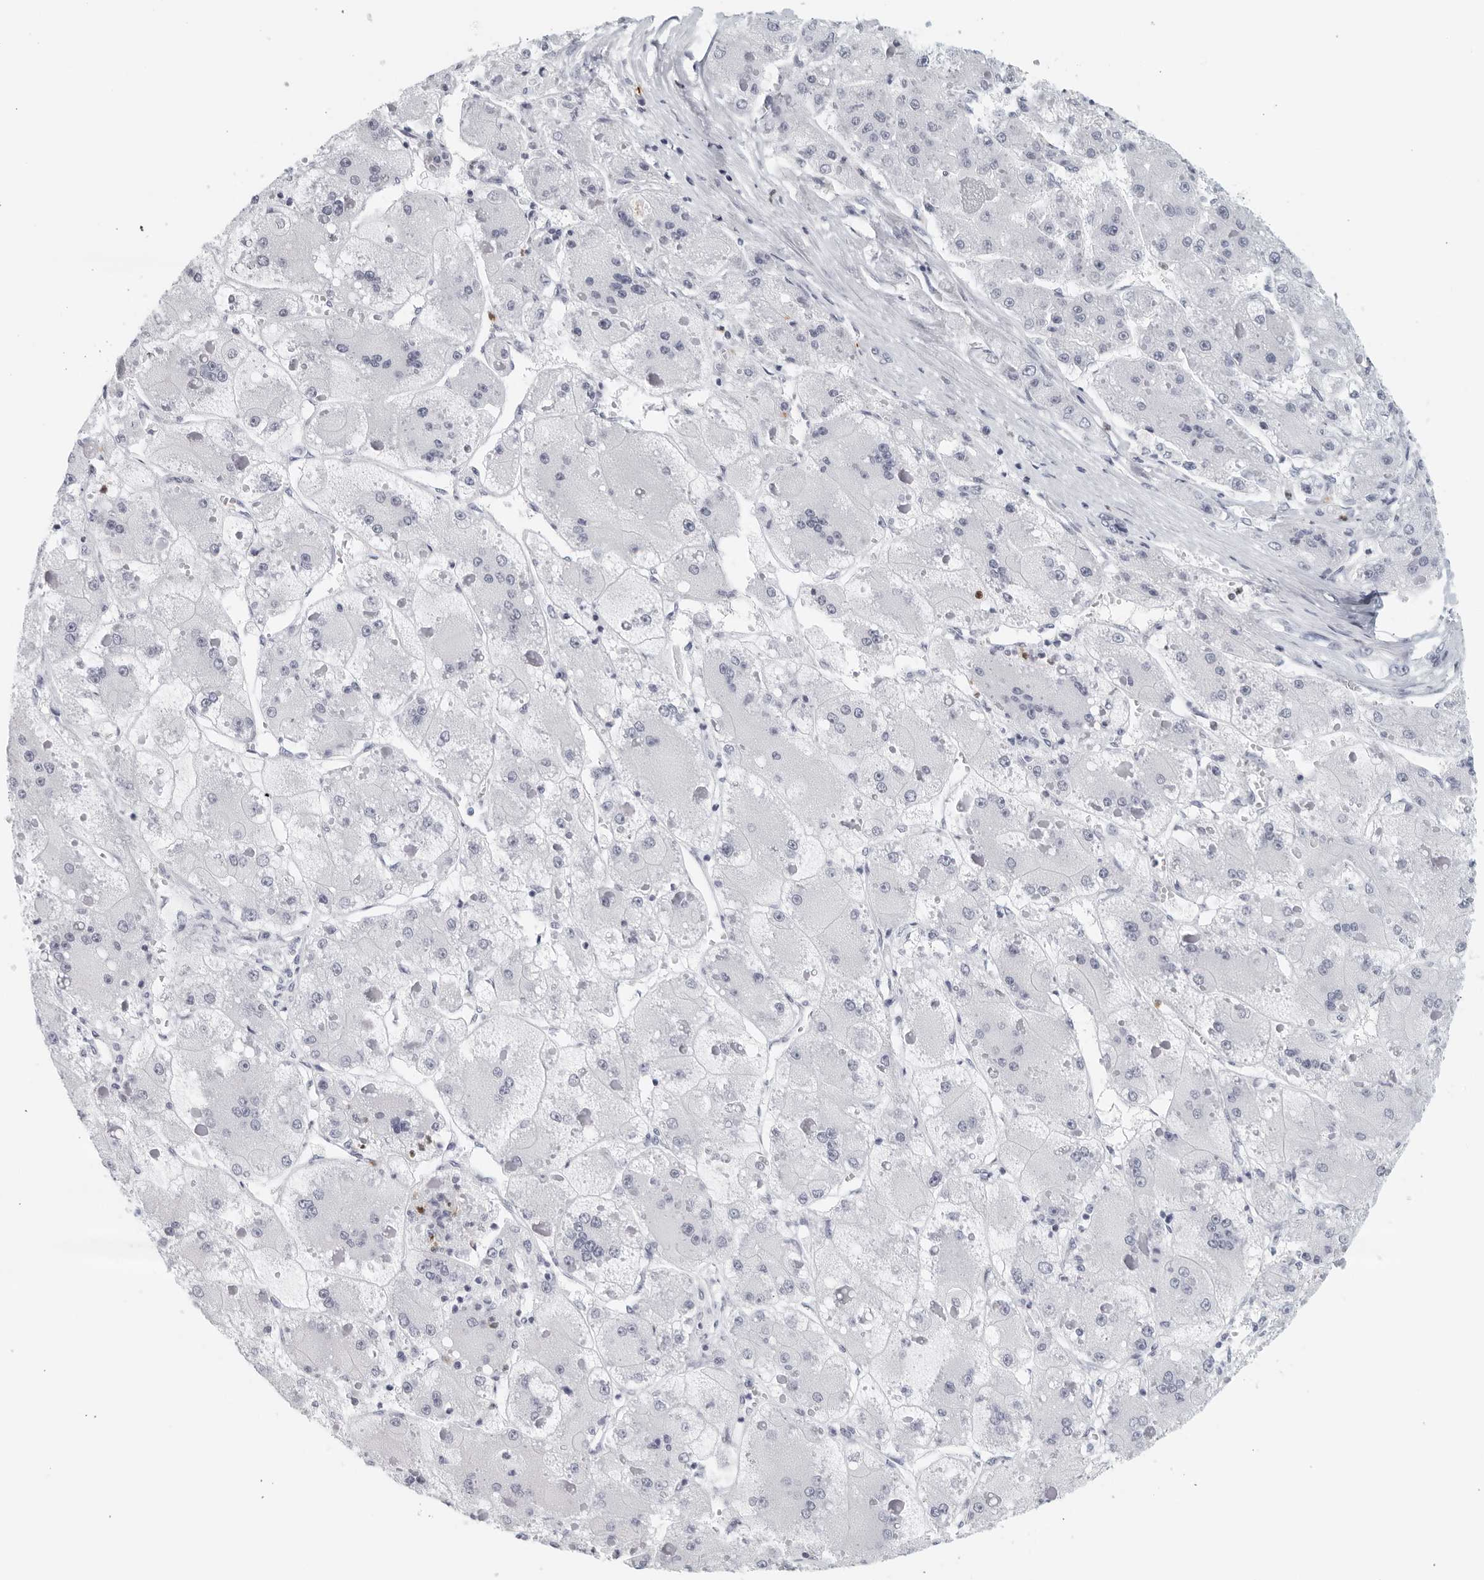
{"staining": {"intensity": "negative", "quantity": "none", "location": "none"}, "tissue": "liver cancer", "cell_type": "Tumor cells", "image_type": "cancer", "snomed": [{"axis": "morphology", "description": "Carcinoma, Hepatocellular, NOS"}, {"axis": "topography", "description": "Liver"}], "caption": "Immunohistochemistry of human liver cancer demonstrates no expression in tumor cells.", "gene": "KLK7", "patient": {"sex": "female", "age": 73}}